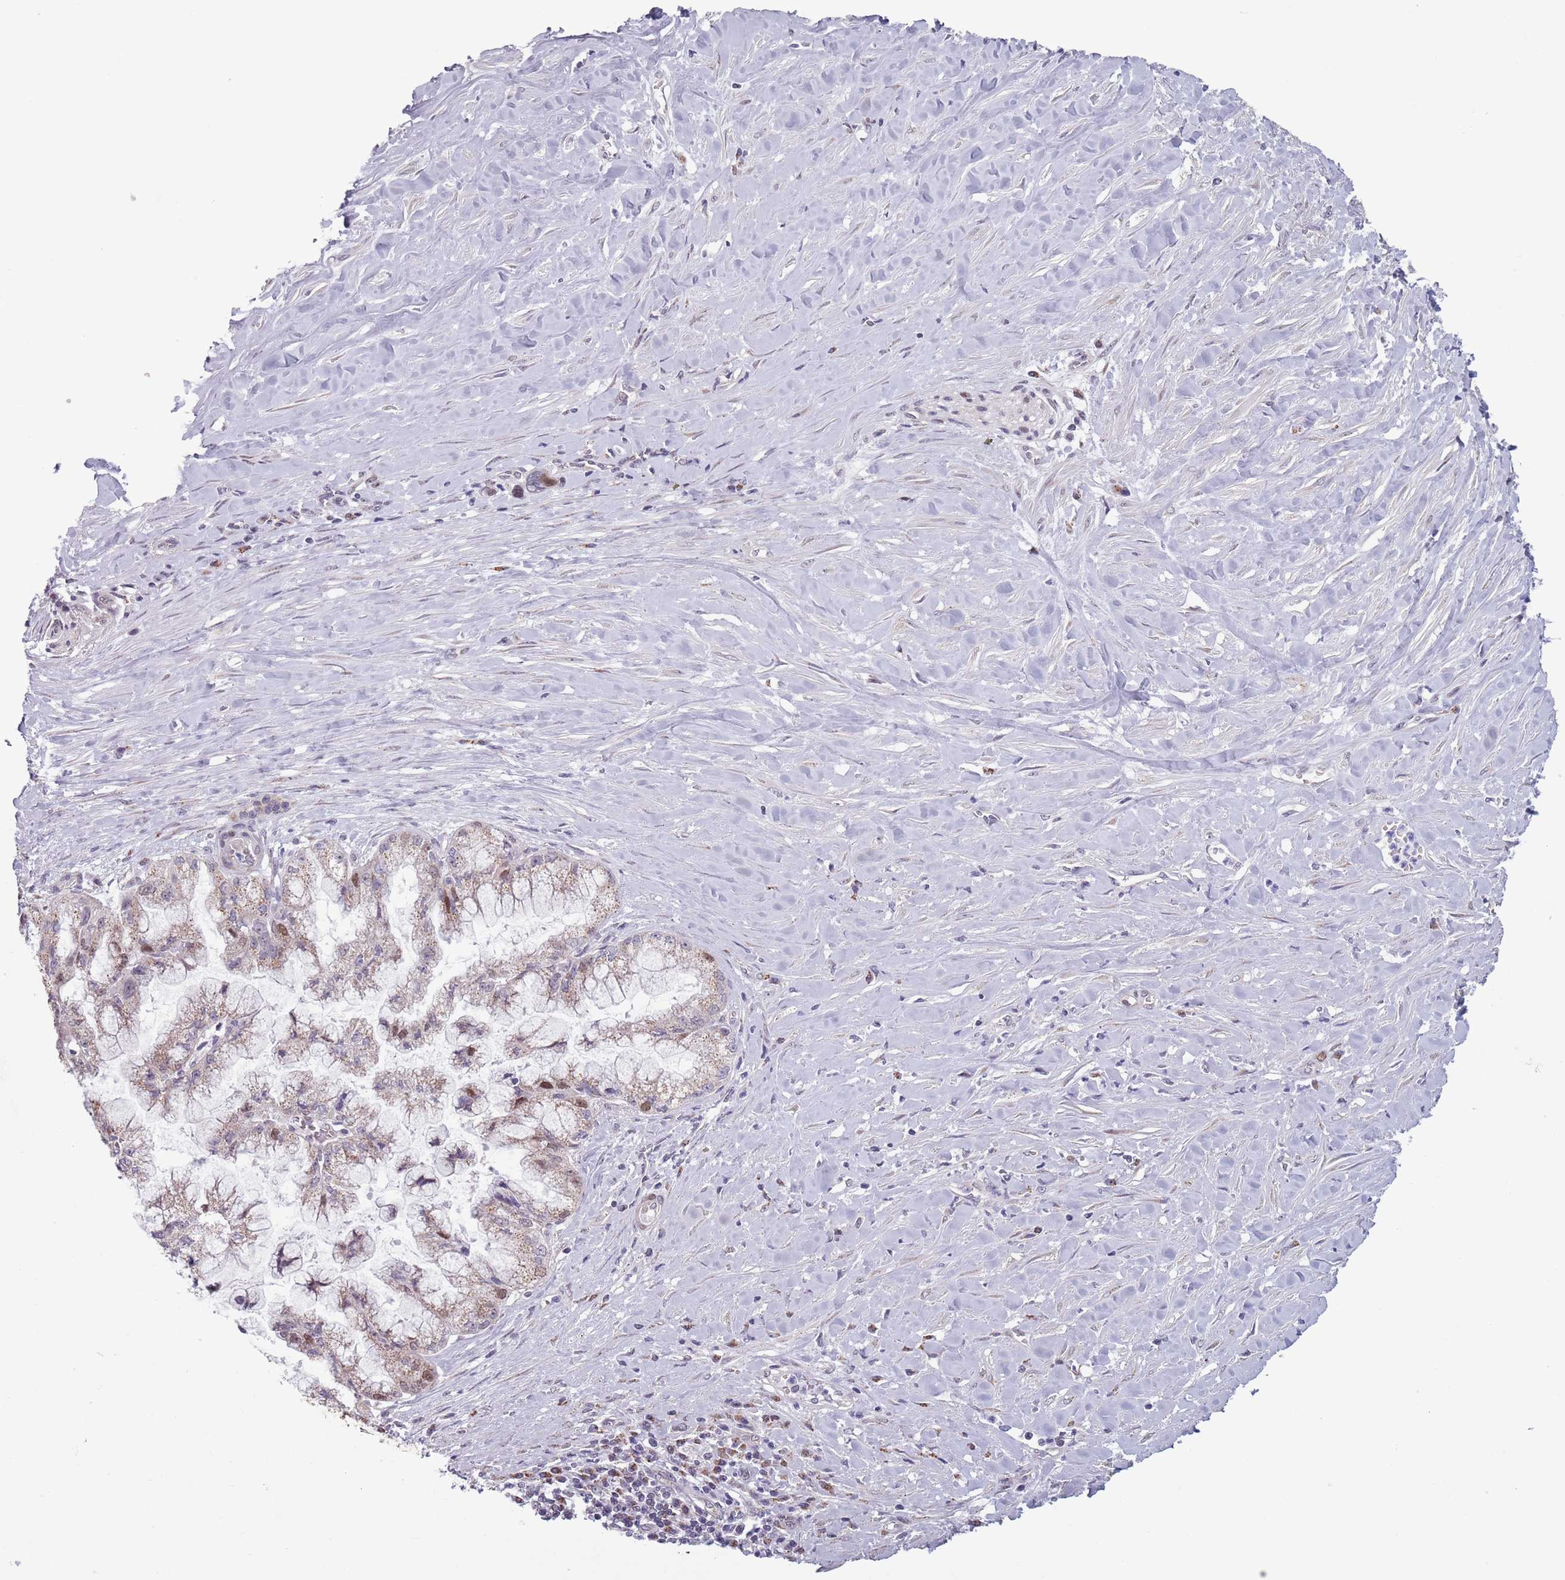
{"staining": {"intensity": "moderate", "quantity": "<25%", "location": "nuclear"}, "tissue": "pancreatic cancer", "cell_type": "Tumor cells", "image_type": "cancer", "snomed": [{"axis": "morphology", "description": "Adenocarcinoma, NOS"}, {"axis": "topography", "description": "Pancreas"}], "caption": "High-power microscopy captured an immunohistochemistry (IHC) photomicrograph of pancreatic cancer, revealing moderate nuclear positivity in approximately <25% of tumor cells.", "gene": "ZKSCAN2", "patient": {"sex": "male", "age": 73}}